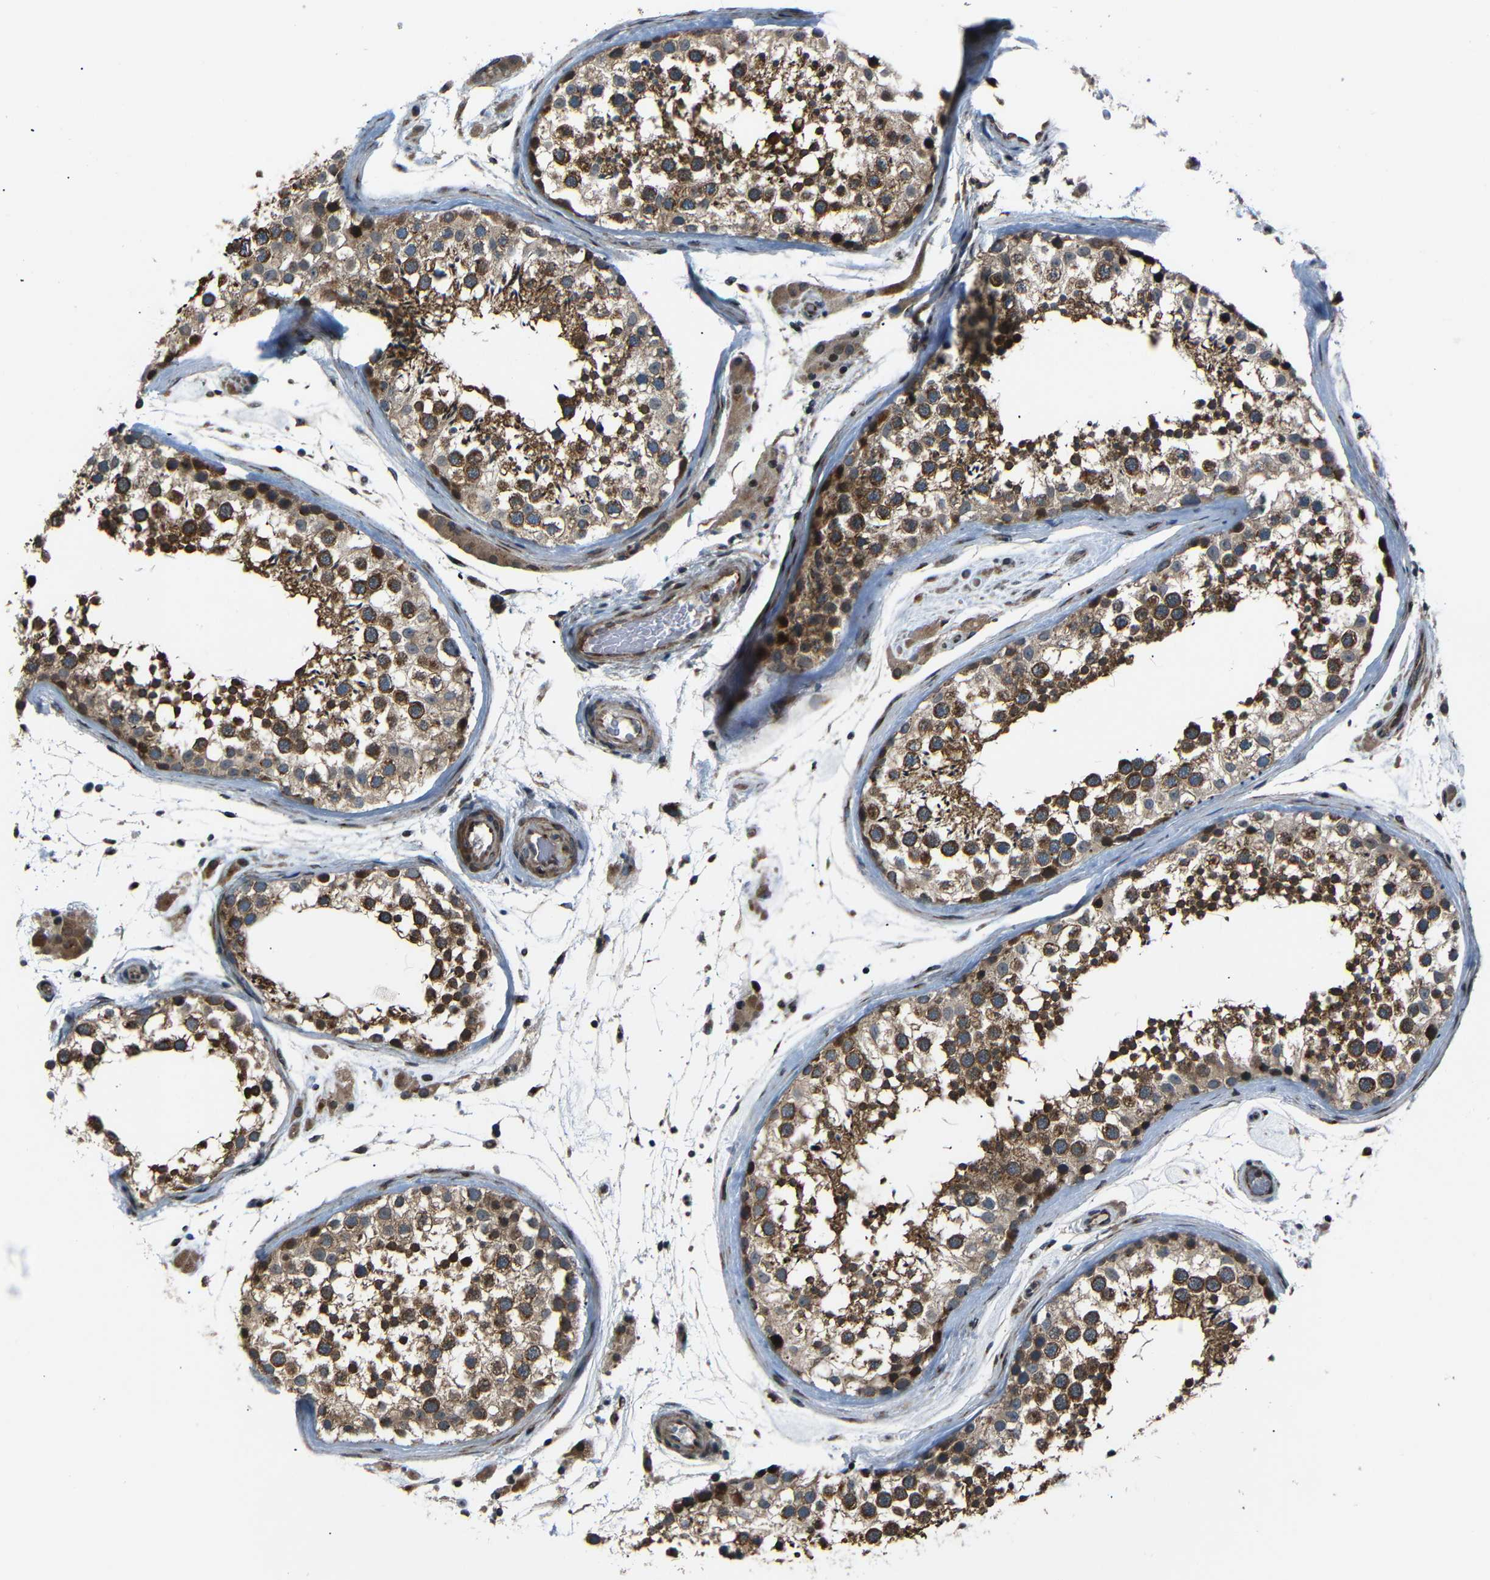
{"staining": {"intensity": "strong", "quantity": ">75%", "location": "cytoplasmic/membranous,nuclear"}, "tissue": "testis", "cell_type": "Cells in seminiferous ducts", "image_type": "normal", "snomed": [{"axis": "morphology", "description": "Normal tissue, NOS"}, {"axis": "topography", "description": "Testis"}], "caption": "DAB (3,3'-diaminobenzidine) immunohistochemical staining of unremarkable testis demonstrates strong cytoplasmic/membranous,nuclear protein staining in about >75% of cells in seminiferous ducts.", "gene": "AKAP9", "patient": {"sex": "male", "age": 46}}